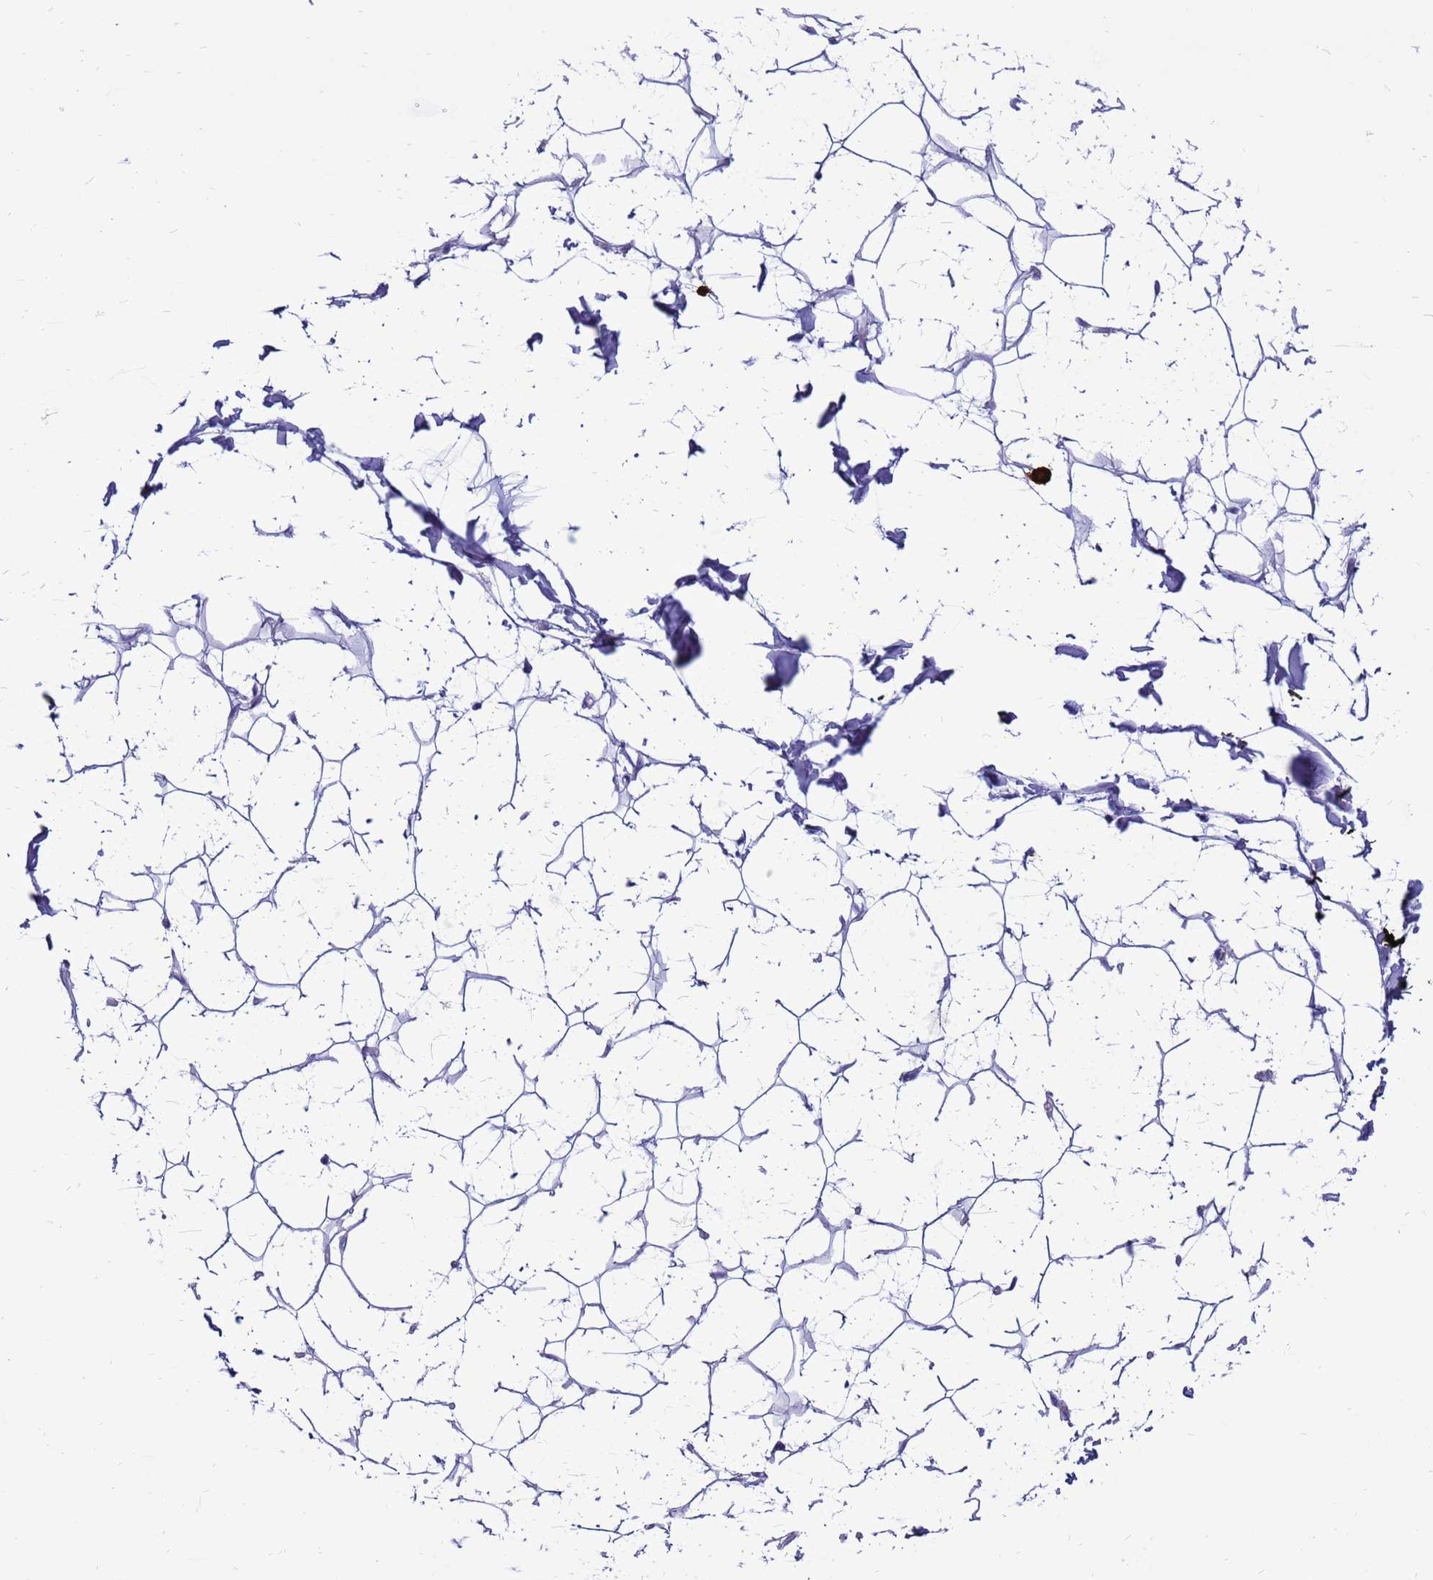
{"staining": {"intensity": "negative", "quantity": "none", "location": "none"}, "tissue": "adipose tissue", "cell_type": "Adipocytes", "image_type": "normal", "snomed": [{"axis": "morphology", "description": "Normal tissue, NOS"}, {"axis": "topography", "description": "Breast"}], "caption": "Immunohistochemistry image of unremarkable adipose tissue: human adipose tissue stained with DAB (3,3'-diaminobenzidine) reveals no significant protein expression in adipocytes. Brightfield microscopy of IHC stained with DAB (brown) and hematoxylin (blue), captured at high magnification.", "gene": "PDE10A", "patient": {"sex": "female", "age": 26}}